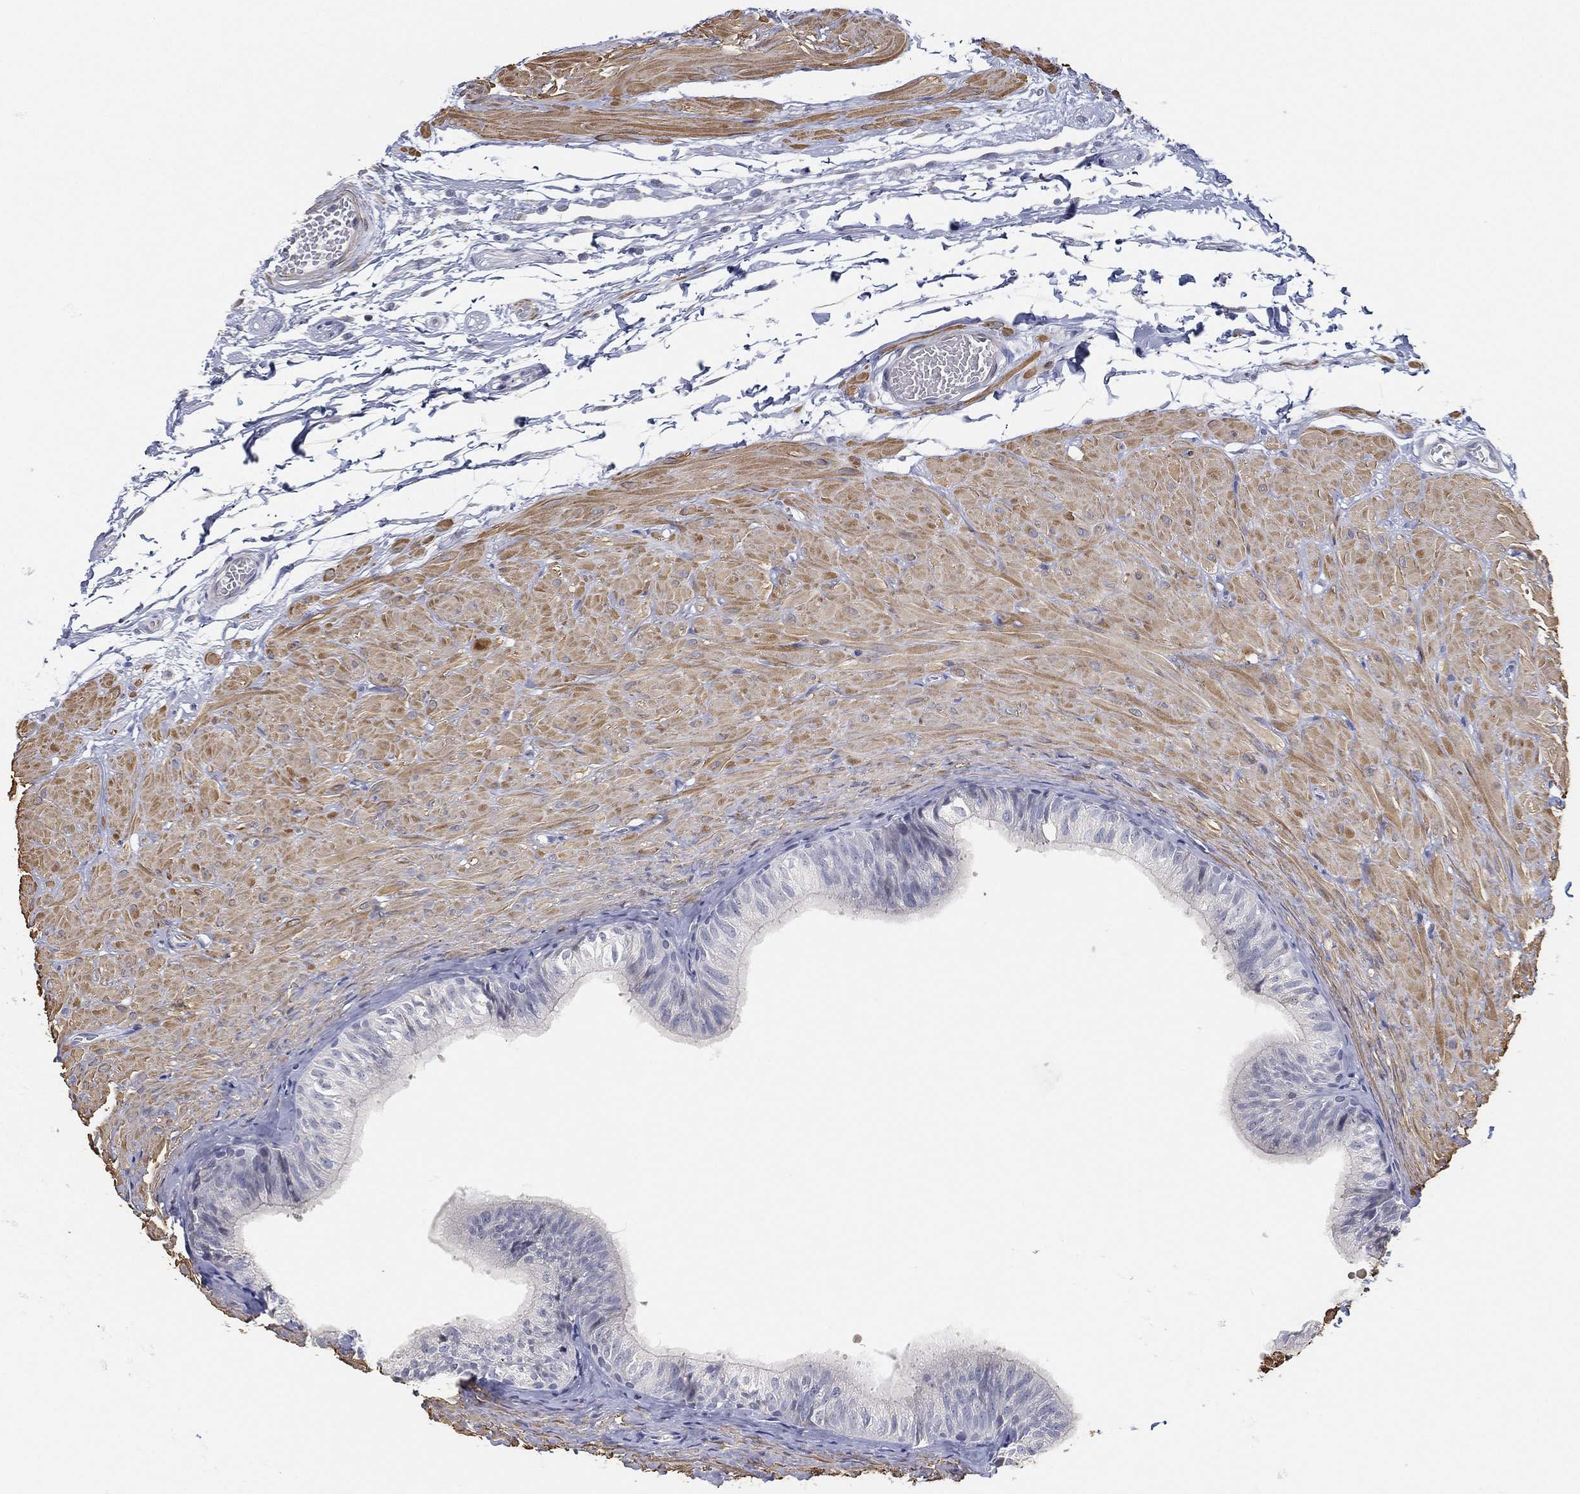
{"staining": {"intensity": "negative", "quantity": "none", "location": "none"}, "tissue": "epididymis", "cell_type": "Glandular cells", "image_type": "normal", "snomed": [{"axis": "morphology", "description": "Normal tissue, NOS"}, {"axis": "topography", "description": "Epididymis"}, {"axis": "topography", "description": "Vas deferens"}], "caption": "The photomicrograph shows no staining of glandular cells in normal epididymis.", "gene": "GPR61", "patient": {"sex": "male", "age": 23}}